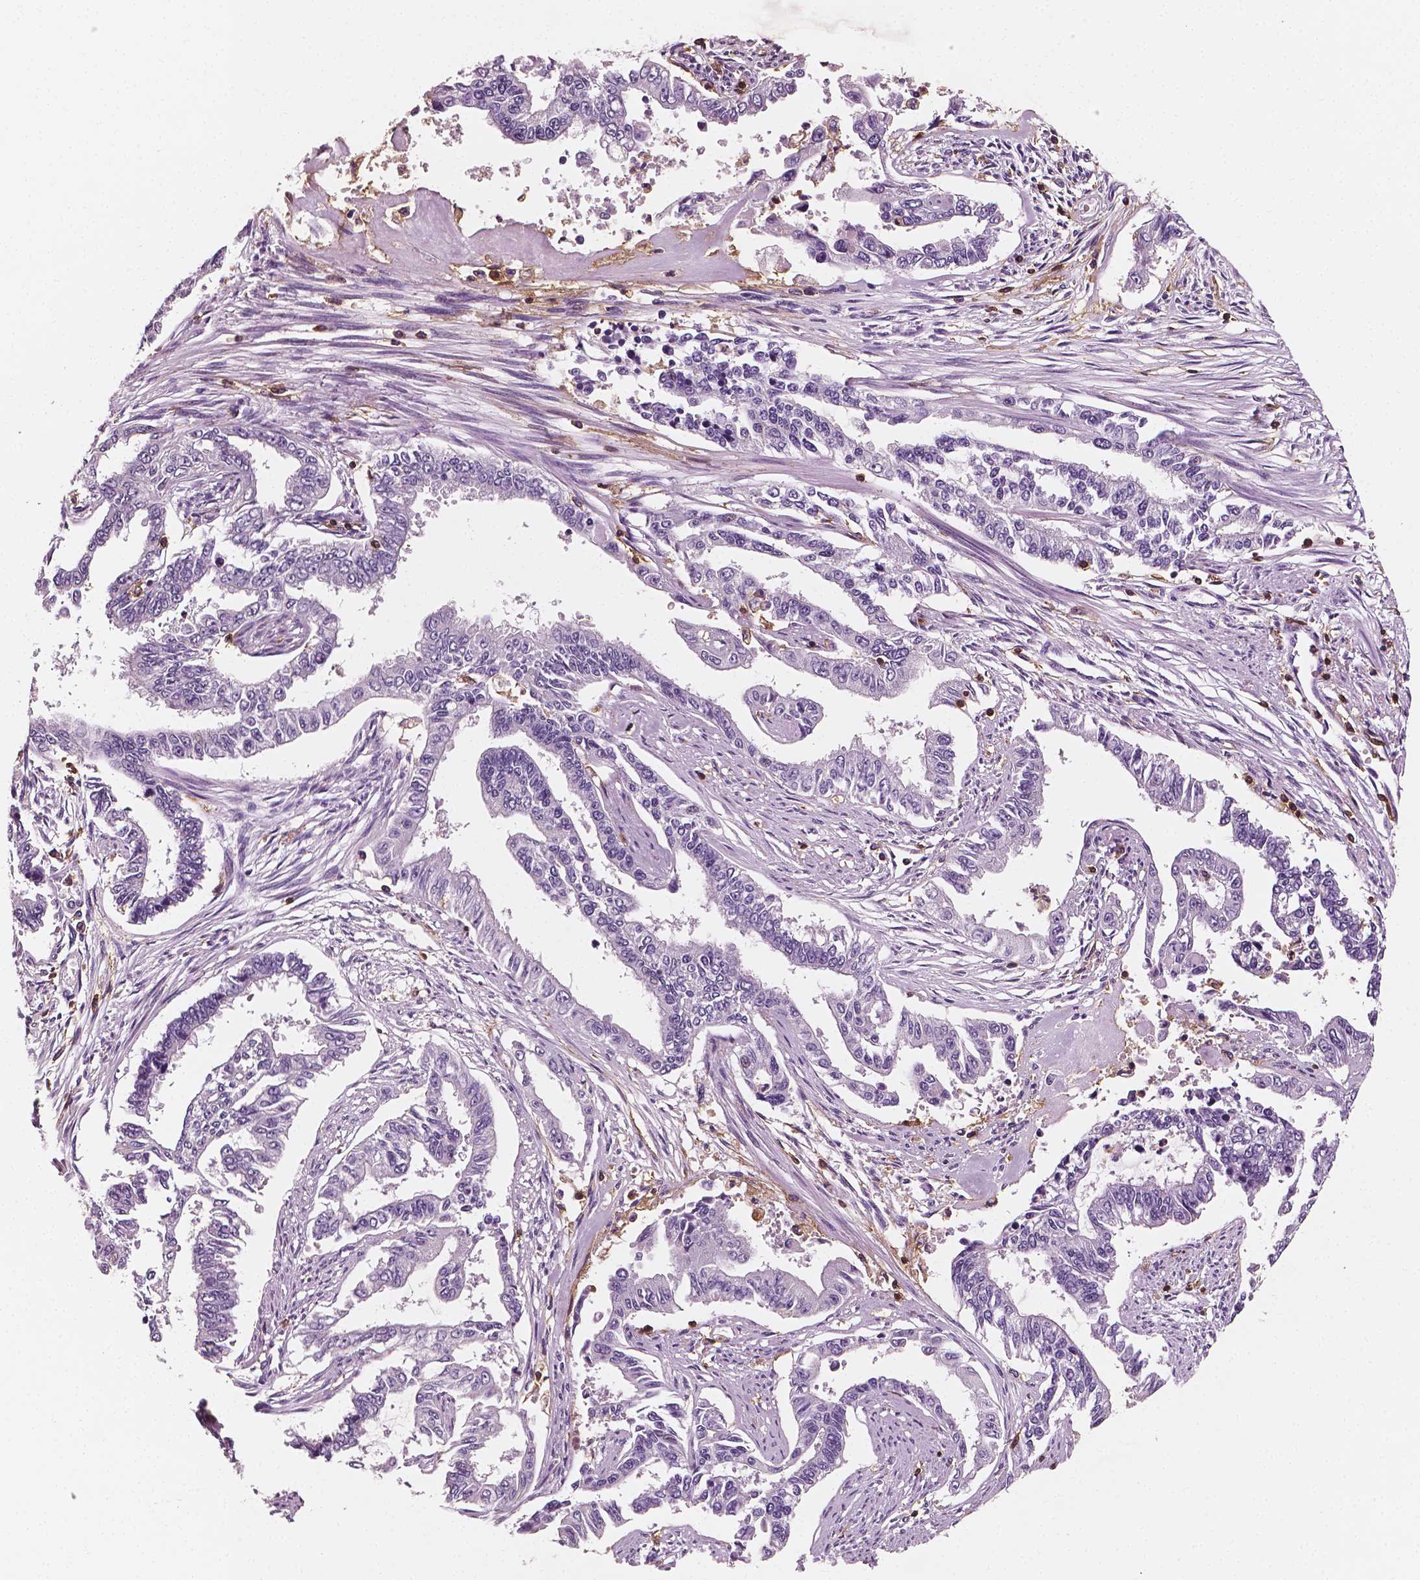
{"staining": {"intensity": "negative", "quantity": "none", "location": "none"}, "tissue": "endometrial cancer", "cell_type": "Tumor cells", "image_type": "cancer", "snomed": [{"axis": "morphology", "description": "Adenocarcinoma, NOS"}, {"axis": "topography", "description": "Uterus"}], "caption": "This is a histopathology image of immunohistochemistry staining of adenocarcinoma (endometrial), which shows no positivity in tumor cells.", "gene": "PTPRC", "patient": {"sex": "female", "age": 59}}